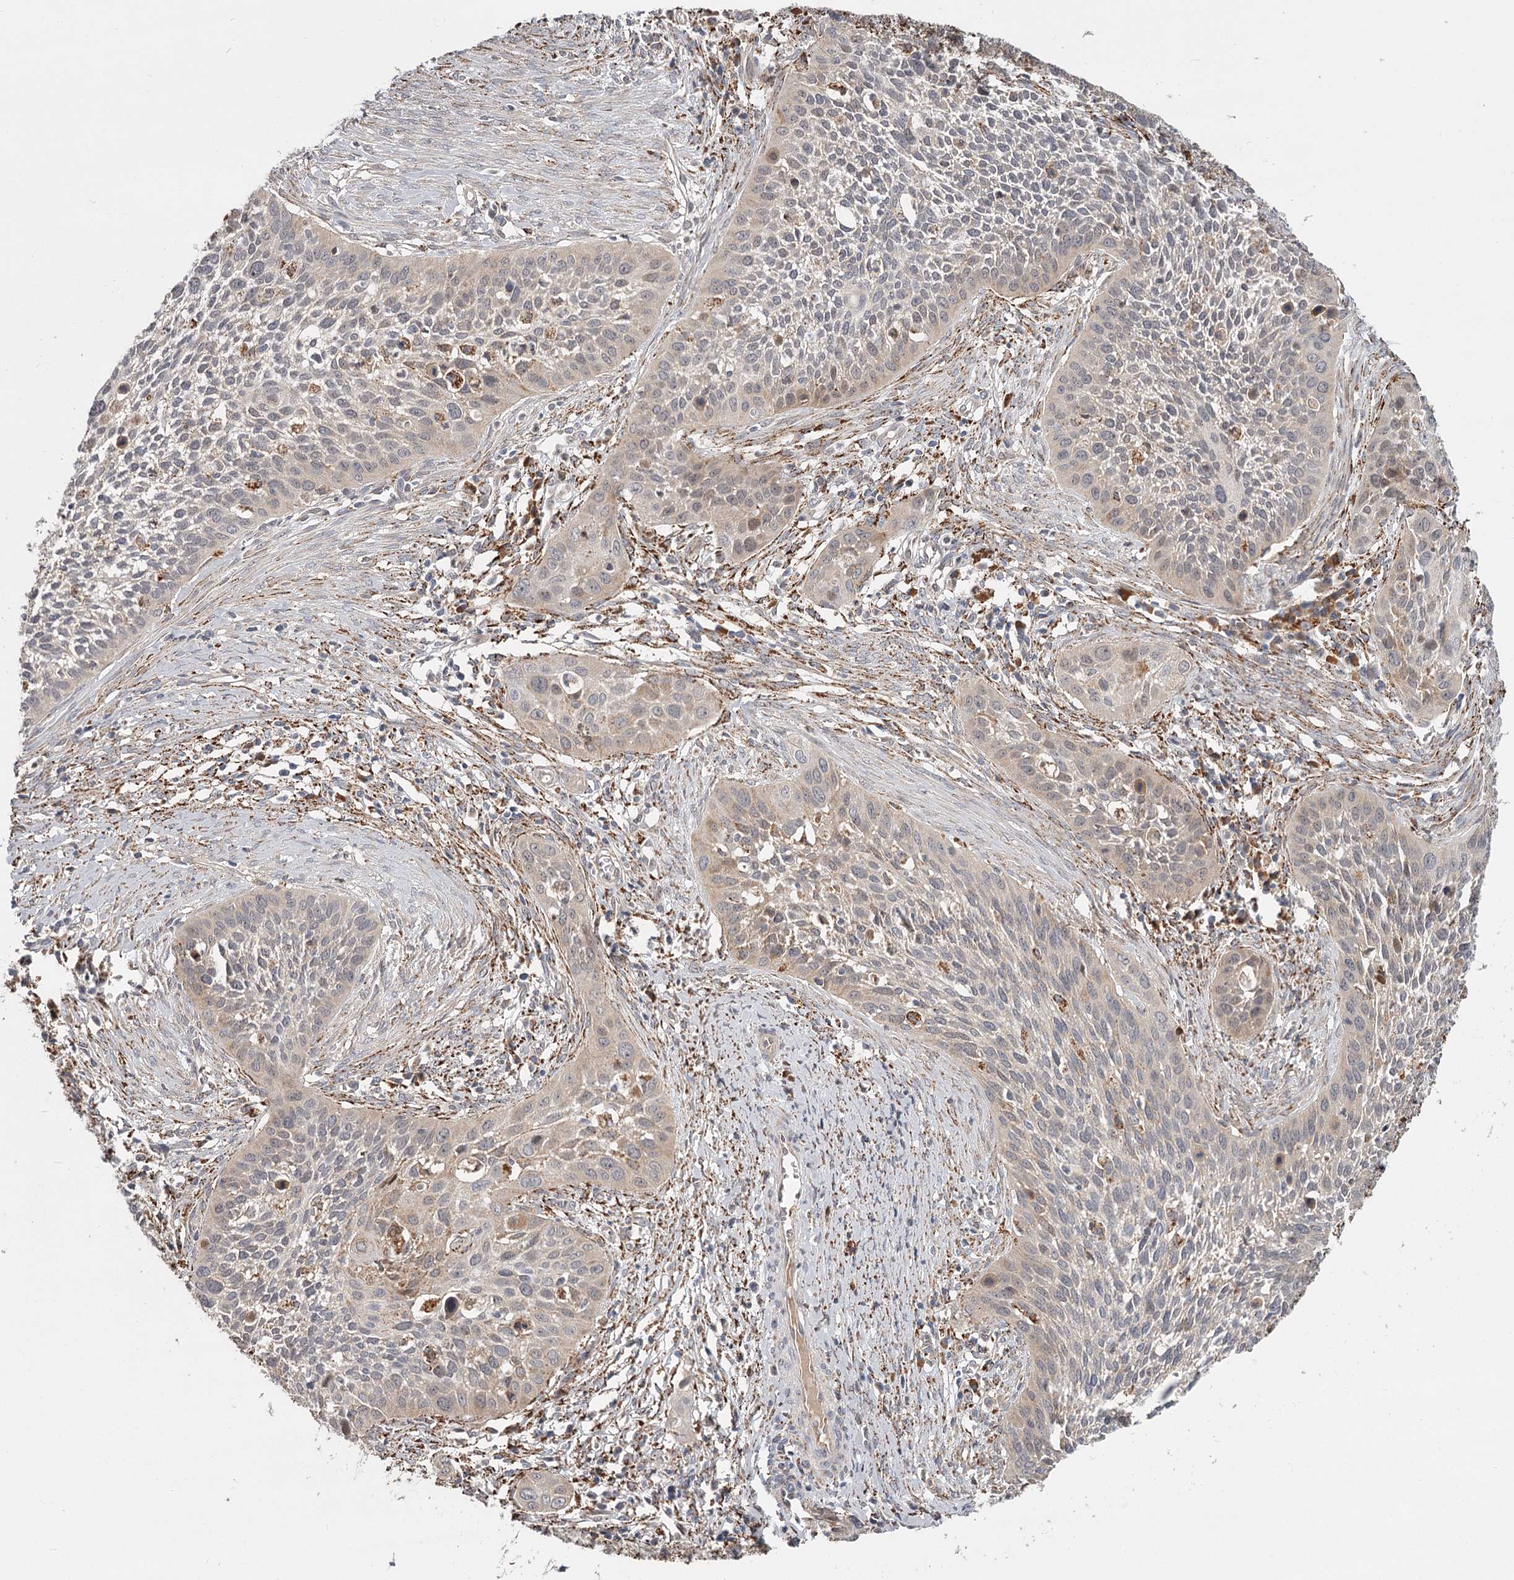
{"staining": {"intensity": "weak", "quantity": "<25%", "location": "cytoplasmic/membranous"}, "tissue": "cervical cancer", "cell_type": "Tumor cells", "image_type": "cancer", "snomed": [{"axis": "morphology", "description": "Squamous cell carcinoma, NOS"}, {"axis": "topography", "description": "Cervix"}], "caption": "The image reveals no staining of tumor cells in cervical cancer.", "gene": "CDC123", "patient": {"sex": "female", "age": 34}}